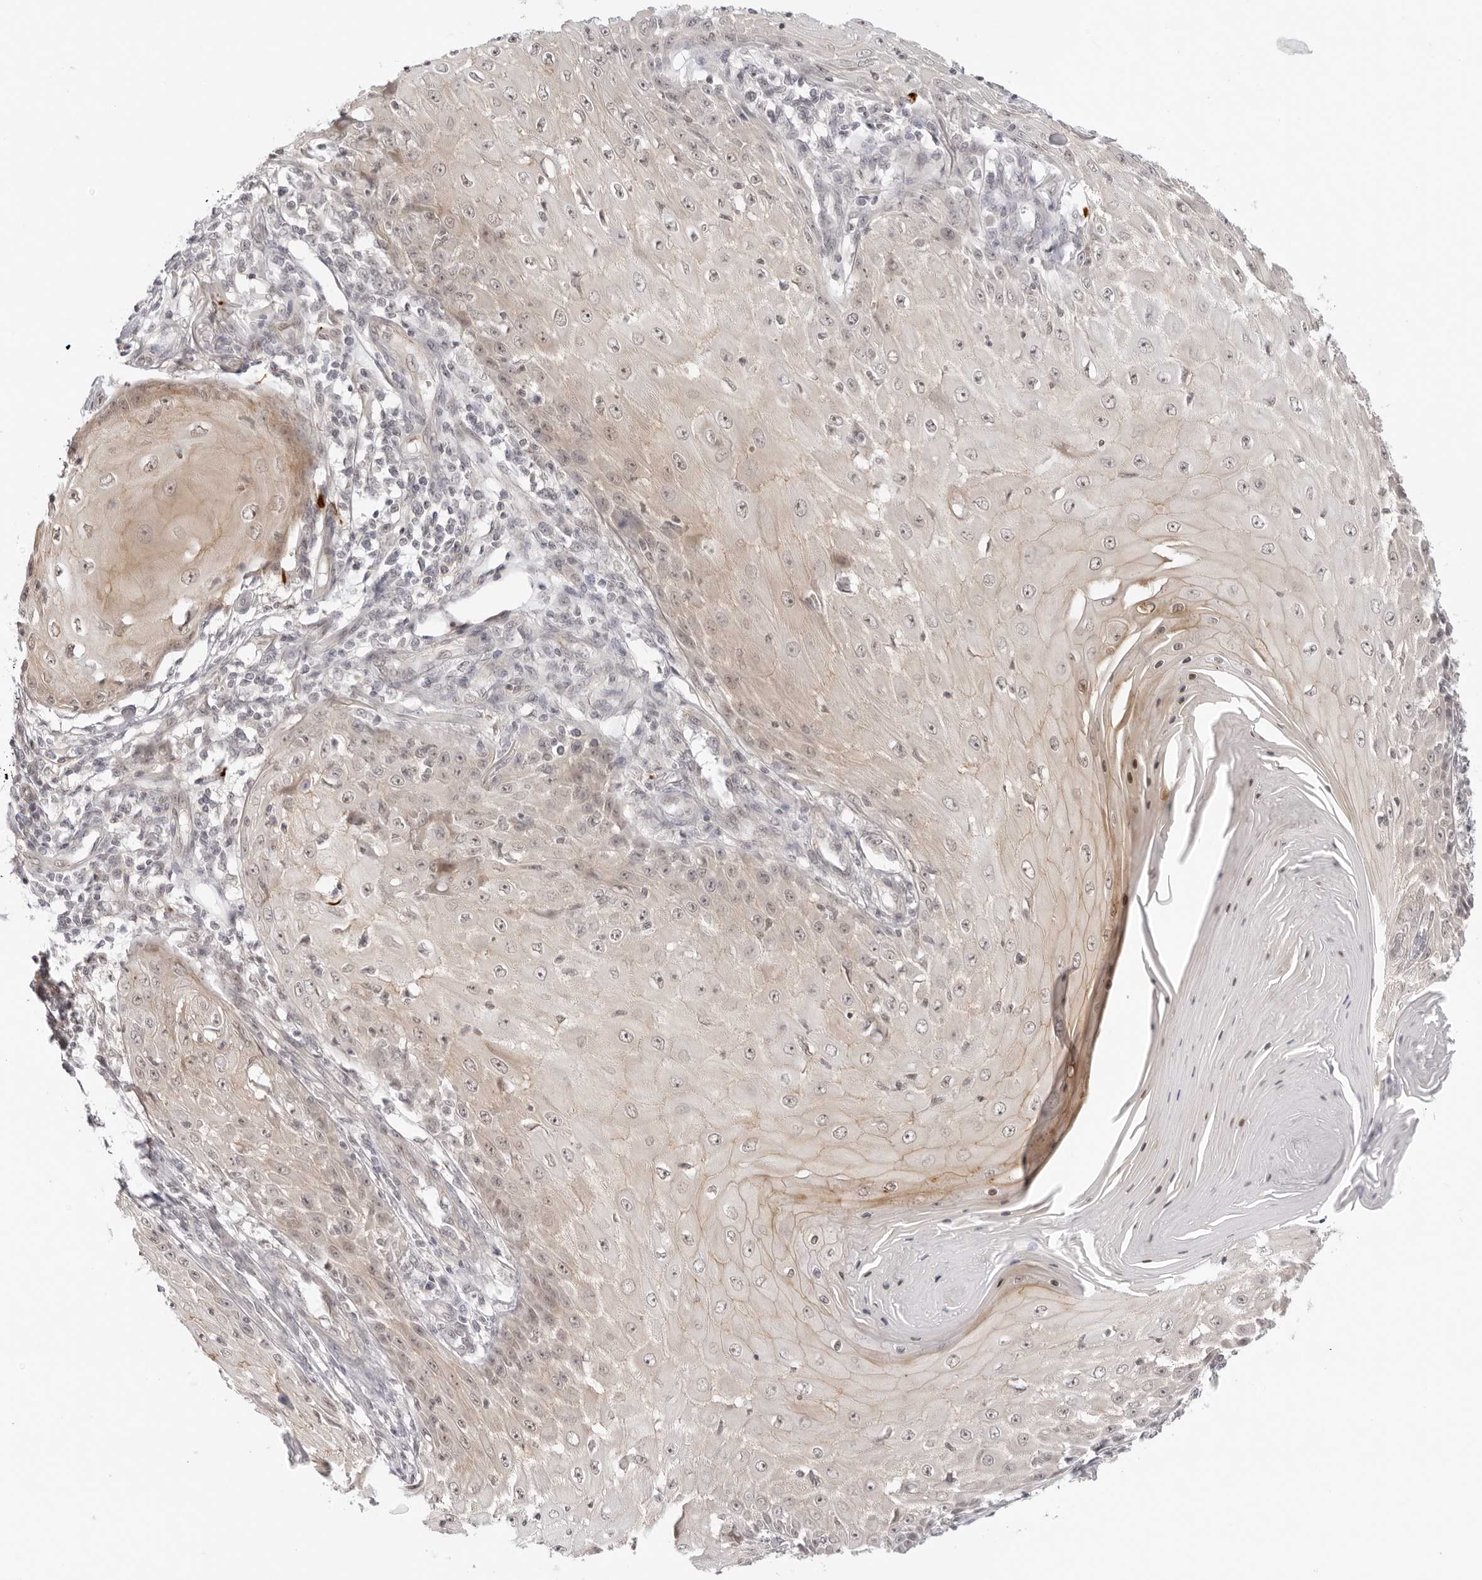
{"staining": {"intensity": "weak", "quantity": "25%-75%", "location": "cytoplasmic/membranous"}, "tissue": "skin cancer", "cell_type": "Tumor cells", "image_type": "cancer", "snomed": [{"axis": "morphology", "description": "Squamous cell carcinoma, NOS"}, {"axis": "topography", "description": "Skin"}], "caption": "IHC of skin squamous cell carcinoma displays low levels of weak cytoplasmic/membranous positivity in about 25%-75% of tumor cells. (DAB (3,3'-diaminobenzidine) IHC, brown staining for protein, blue staining for nuclei).", "gene": "TRAPPC3", "patient": {"sex": "female", "age": 73}}